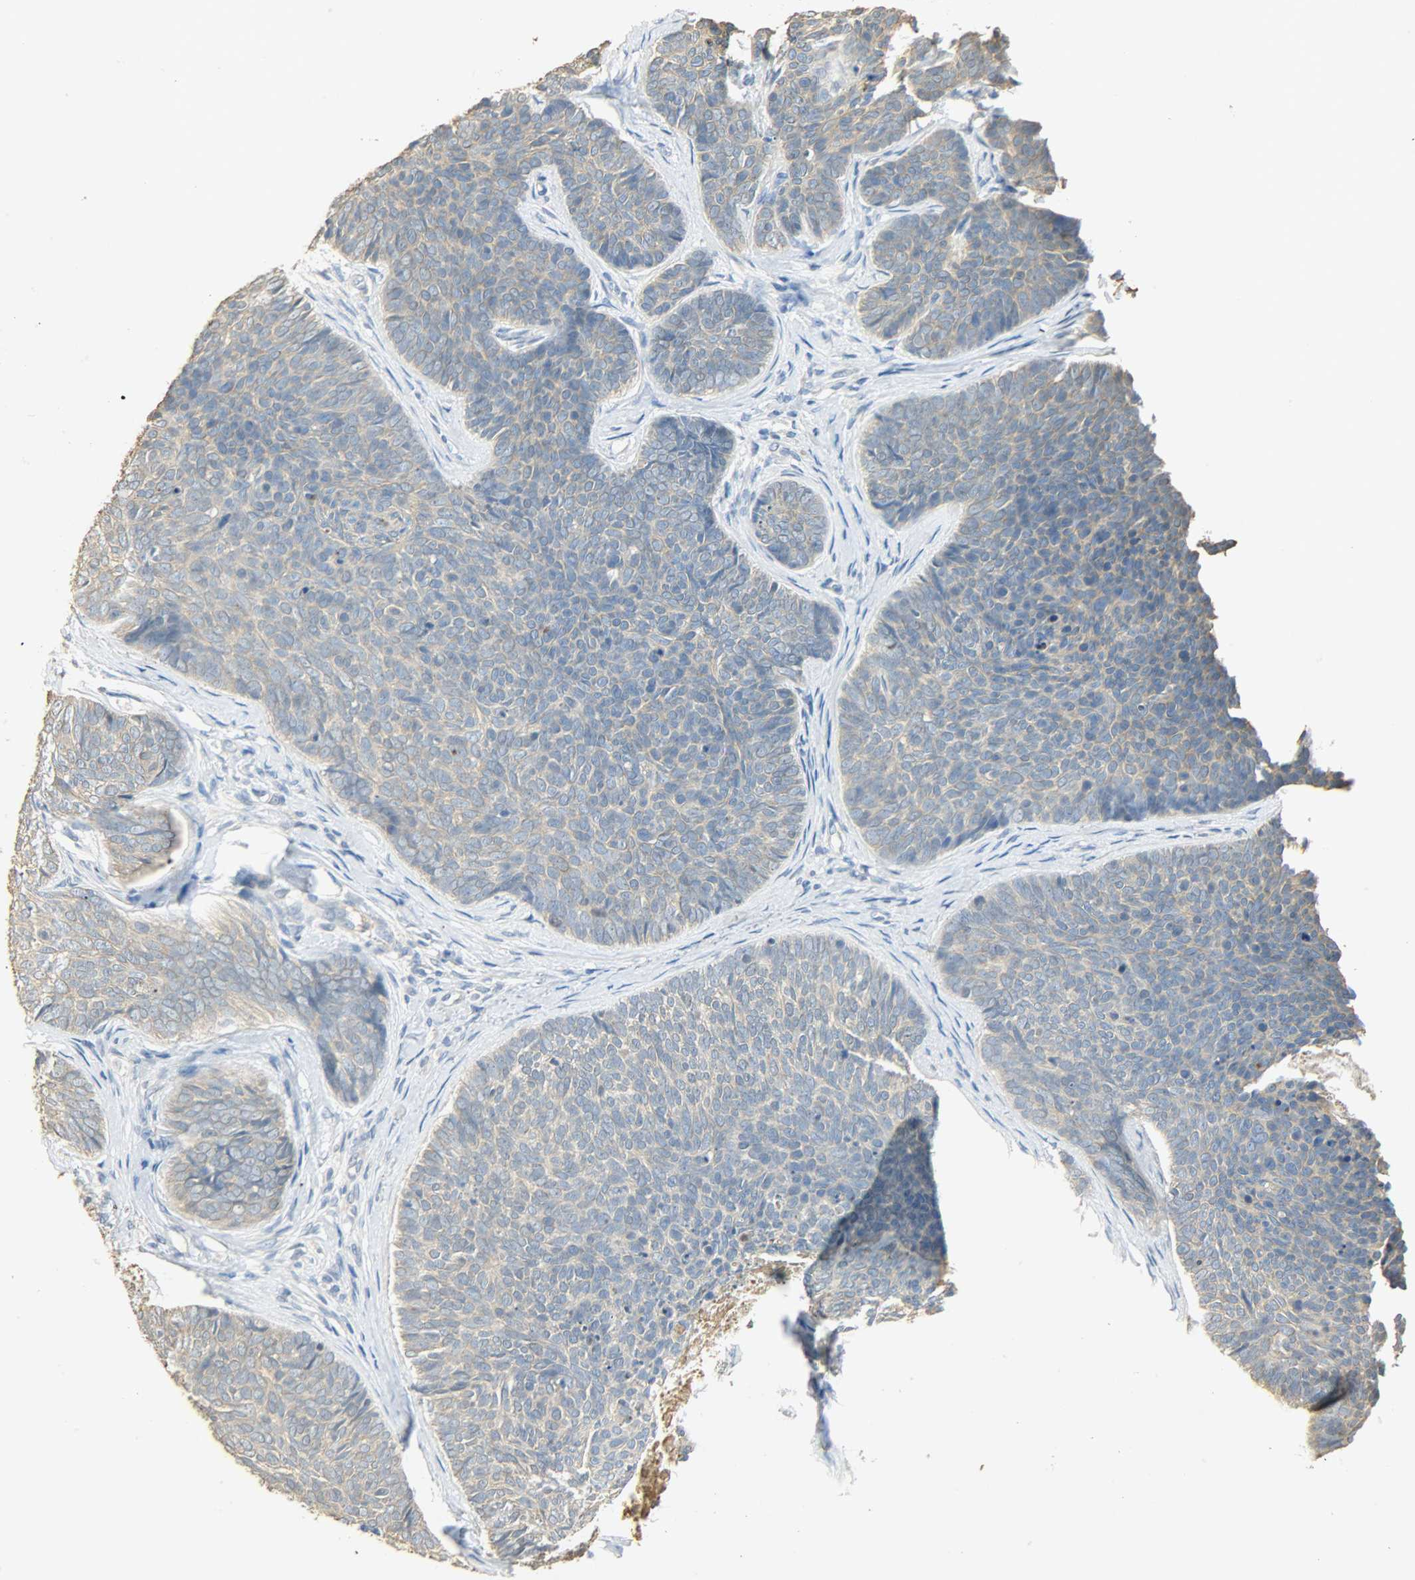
{"staining": {"intensity": "weak", "quantity": "25%-75%", "location": "cytoplasmic/membranous"}, "tissue": "skin cancer", "cell_type": "Tumor cells", "image_type": "cancer", "snomed": [{"axis": "morphology", "description": "Normal tissue, NOS"}, {"axis": "morphology", "description": "Basal cell carcinoma"}, {"axis": "topography", "description": "Skin"}], "caption": "High-power microscopy captured an immunohistochemistry (IHC) photomicrograph of skin basal cell carcinoma, revealing weak cytoplasmic/membranous staining in approximately 25%-75% of tumor cells.", "gene": "USP13", "patient": {"sex": "female", "age": 69}}